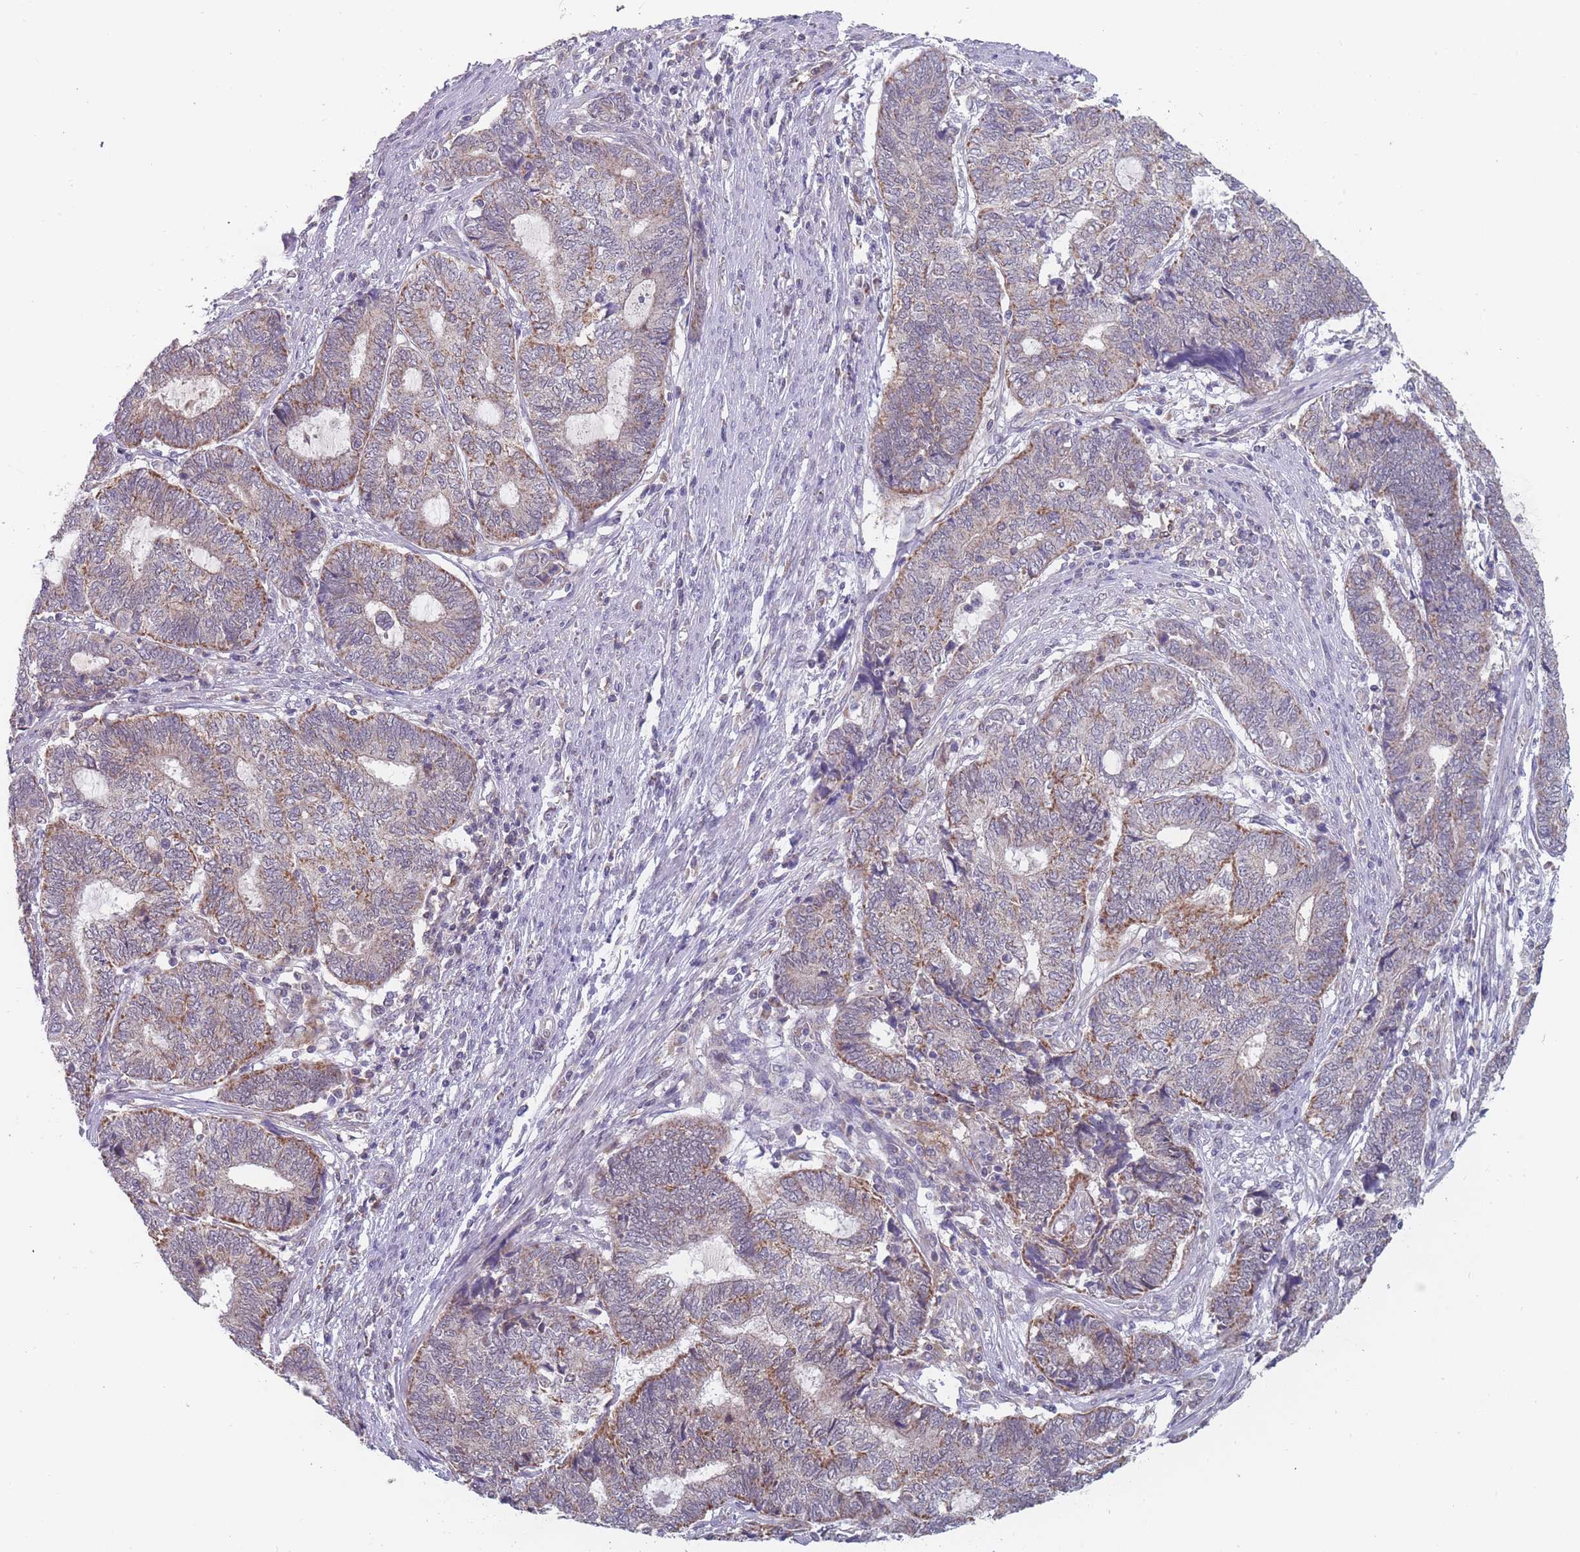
{"staining": {"intensity": "moderate", "quantity": "25%-75%", "location": "cytoplasmic/membranous"}, "tissue": "endometrial cancer", "cell_type": "Tumor cells", "image_type": "cancer", "snomed": [{"axis": "morphology", "description": "Adenocarcinoma, NOS"}, {"axis": "topography", "description": "Uterus"}, {"axis": "topography", "description": "Endometrium"}], "caption": "Tumor cells show medium levels of moderate cytoplasmic/membranous positivity in about 25%-75% of cells in human endometrial cancer (adenocarcinoma).", "gene": "PEX7", "patient": {"sex": "female", "age": 70}}